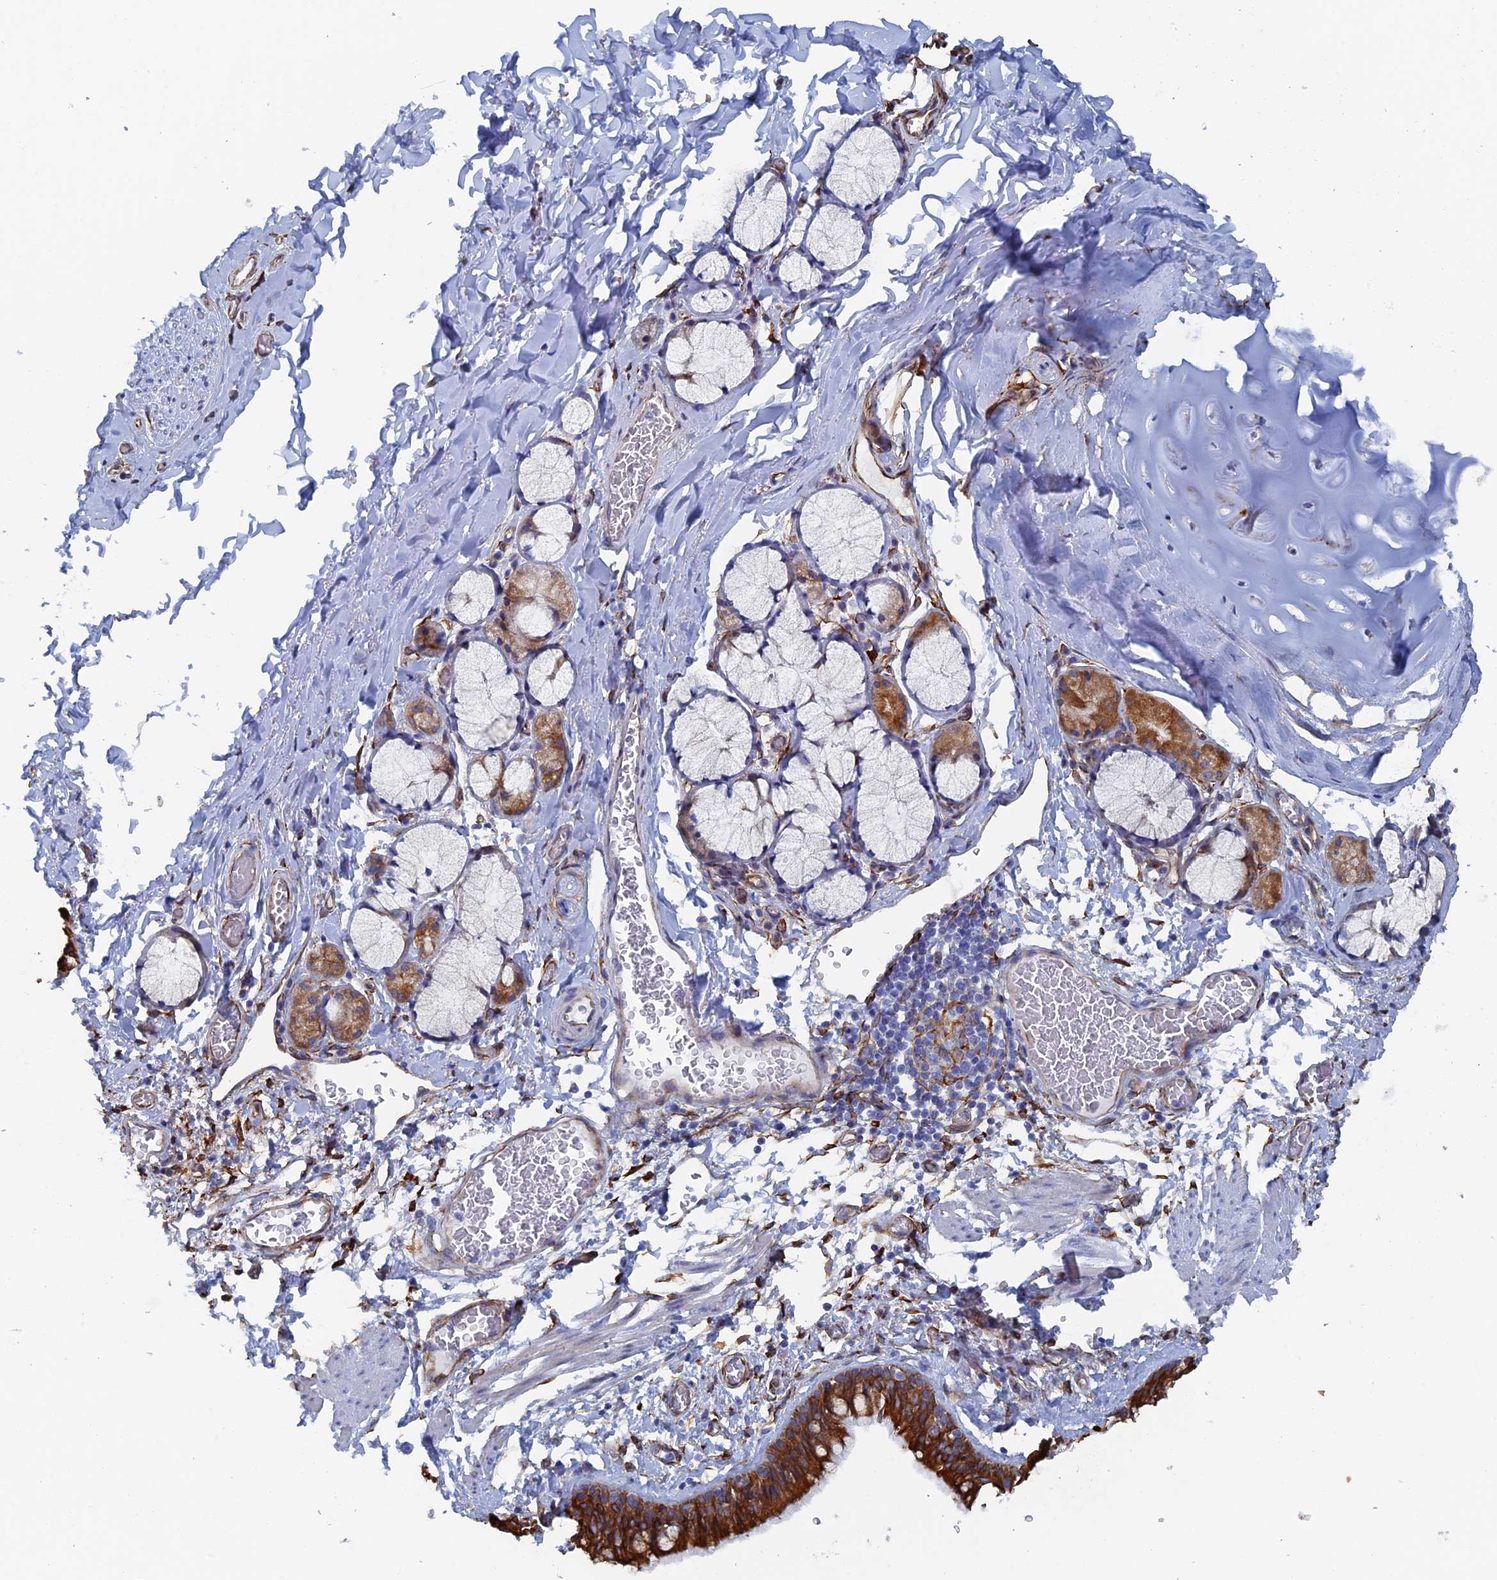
{"staining": {"intensity": "strong", "quantity": ">75%", "location": "cytoplasmic/membranous"}, "tissue": "bronchus", "cell_type": "Respiratory epithelial cells", "image_type": "normal", "snomed": [{"axis": "morphology", "description": "Normal tissue, NOS"}, {"axis": "topography", "description": "Cartilage tissue"}, {"axis": "topography", "description": "Bronchus"}], "caption": "High-power microscopy captured an immunohistochemistry image of benign bronchus, revealing strong cytoplasmic/membranous staining in about >75% of respiratory epithelial cells.", "gene": "COG7", "patient": {"sex": "female", "age": 36}}